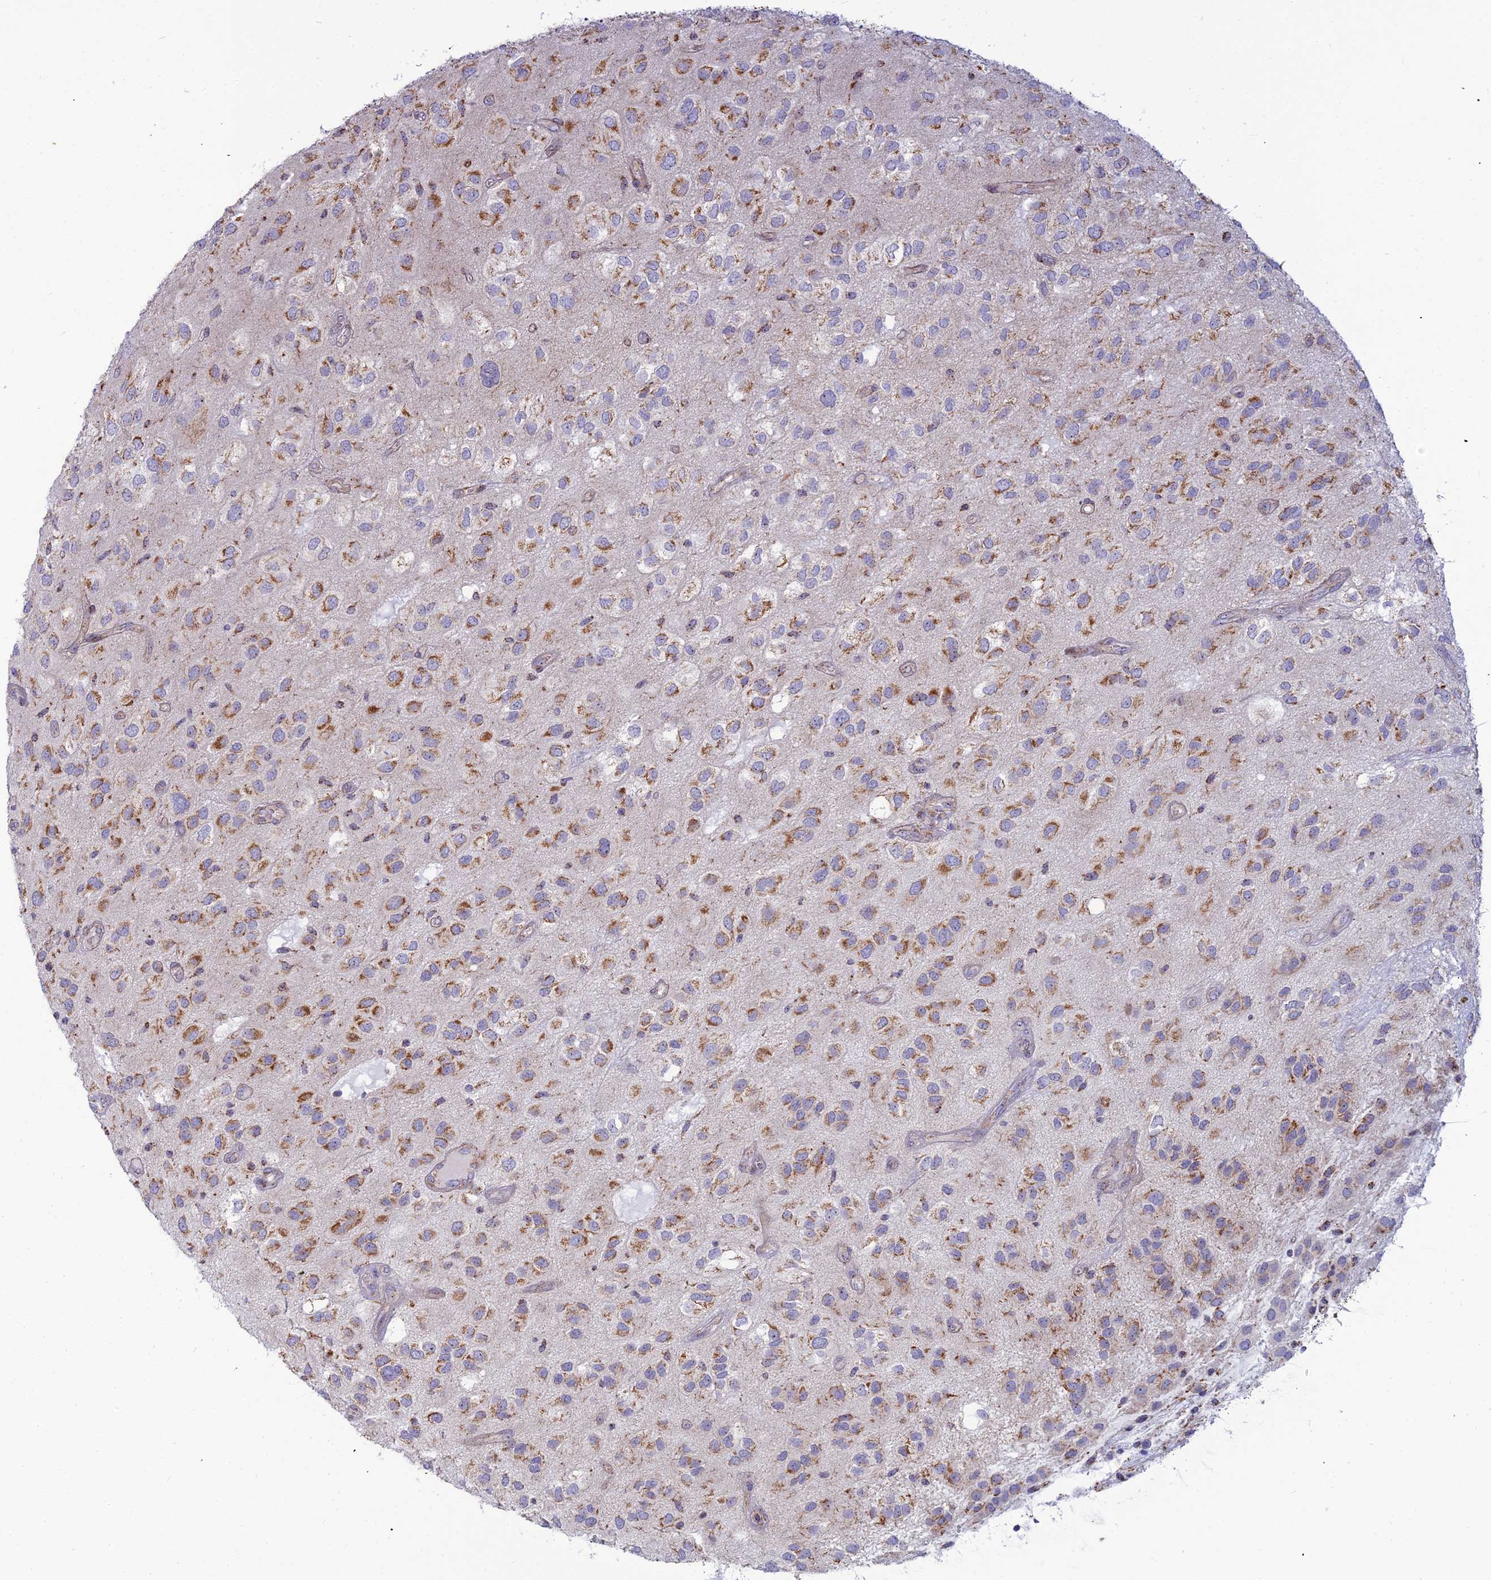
{"staining": {"intensity": "moderate", "quantity": ">75%", "location": "cytoplasmic/membranous"}, "tissue": "glioma", "cell_type": "Tumor cells", "image_type": "cancer", "snomed": [{"axis": "morphology", "description": "Glioma, malignant, Low grade"}, {"axis": "topography", "description": "Brain"}], "caption": "IHC of low-grade glioma (malignant) displays medium levels of moderate cytoplasmic/membranous staining in approximately >75% of tumor cells.", "gene": "SLC35F4", "patient": {"sex": "male", "age": 66}}